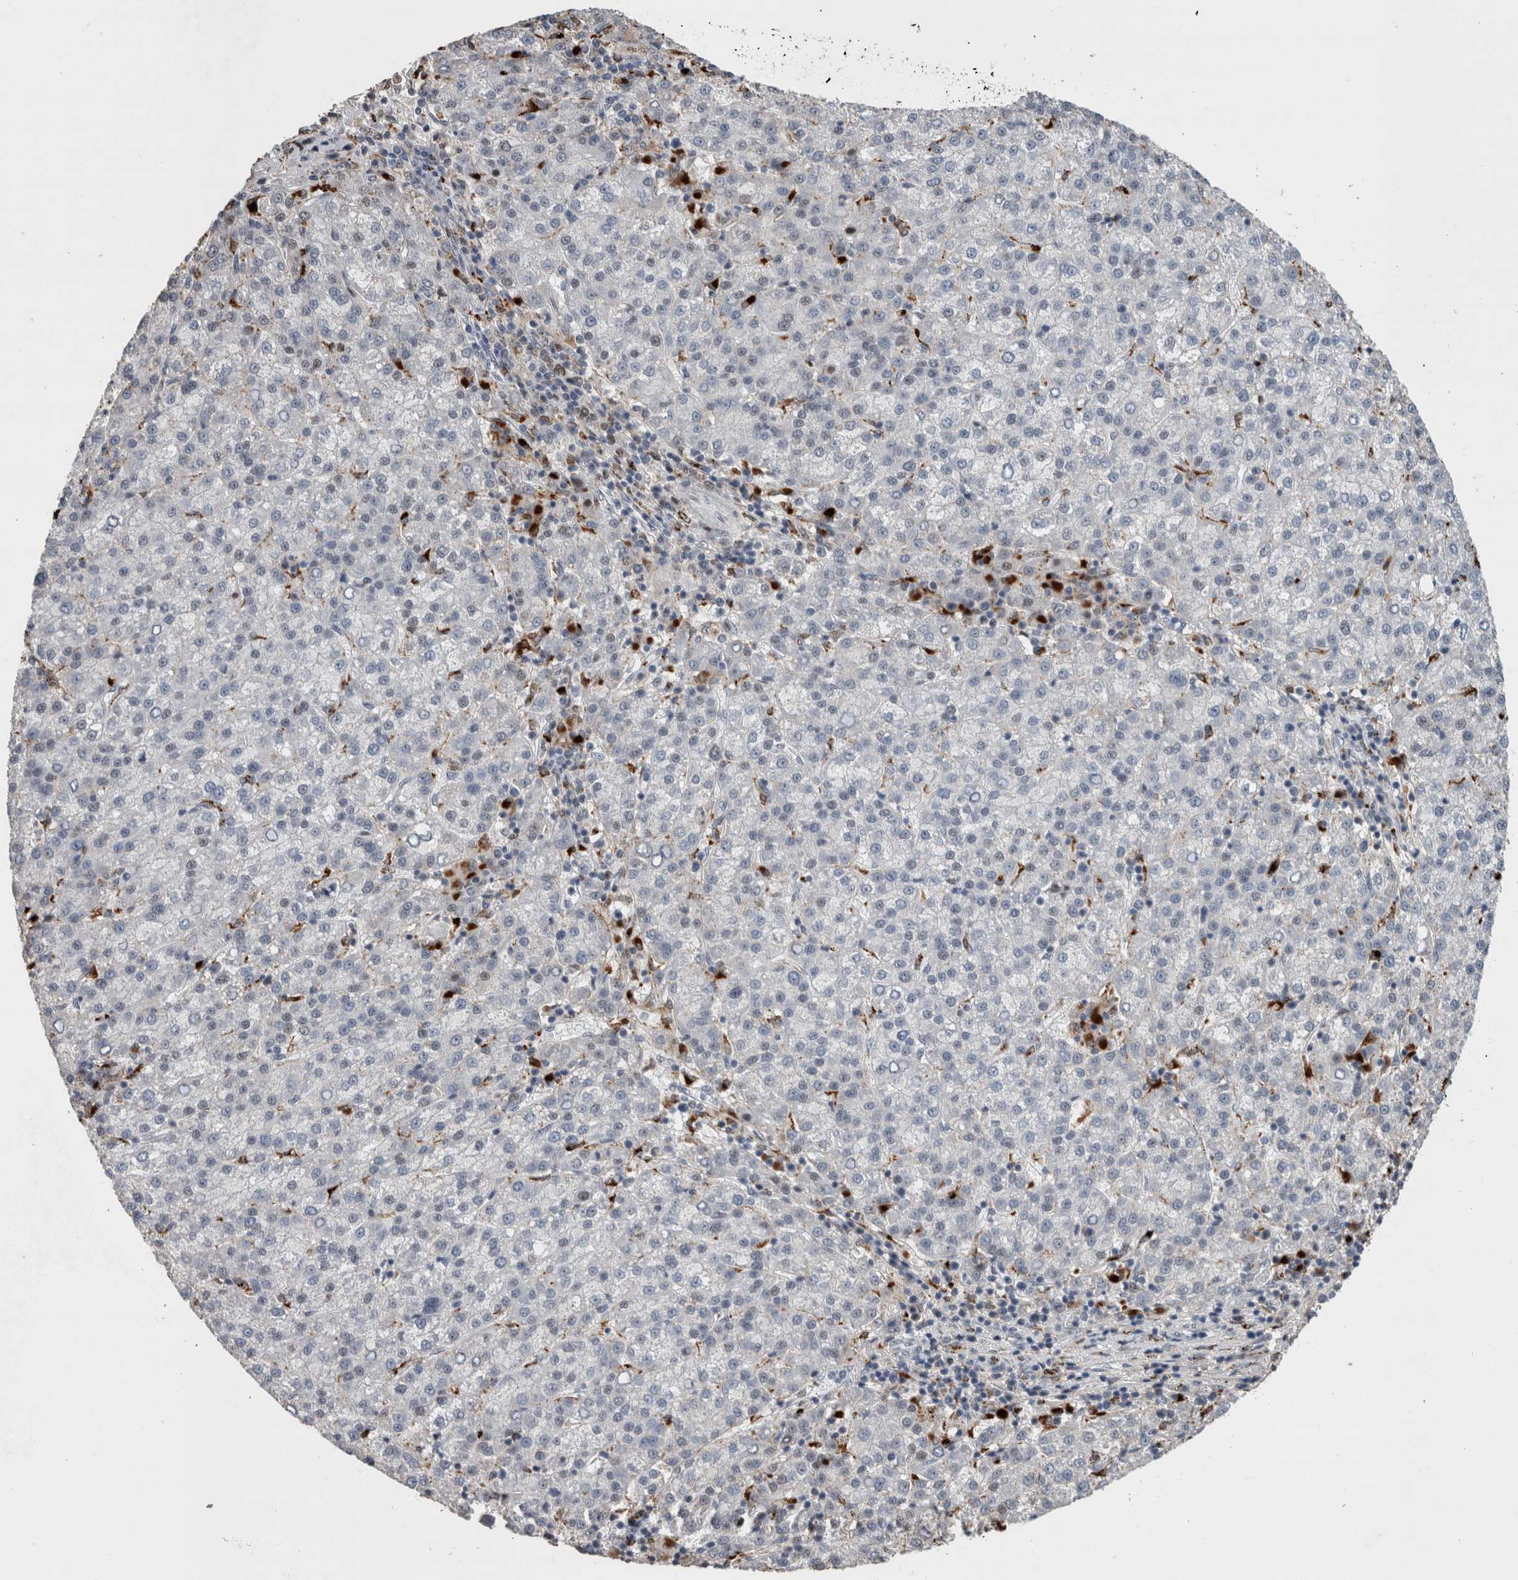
{"staining": {"intensity": "negative", "quantity": "none", "location": "none"}, "tissue": "liver cancer", "cell_type": "Tumor cells", "image_type": "cancer", "snomed": [{"axis": "morphology", "description": "Carcinoma, Hepatocellular, NOS"}, {"axis": "topography", "description": "Liver"}], "caption": "This is an IHC micrograph of hepatocellular carcinoma (liver). There is no expression in tumor cells.", "gene": "POLD2", "patient": {"sex": "female", "age": 58}}